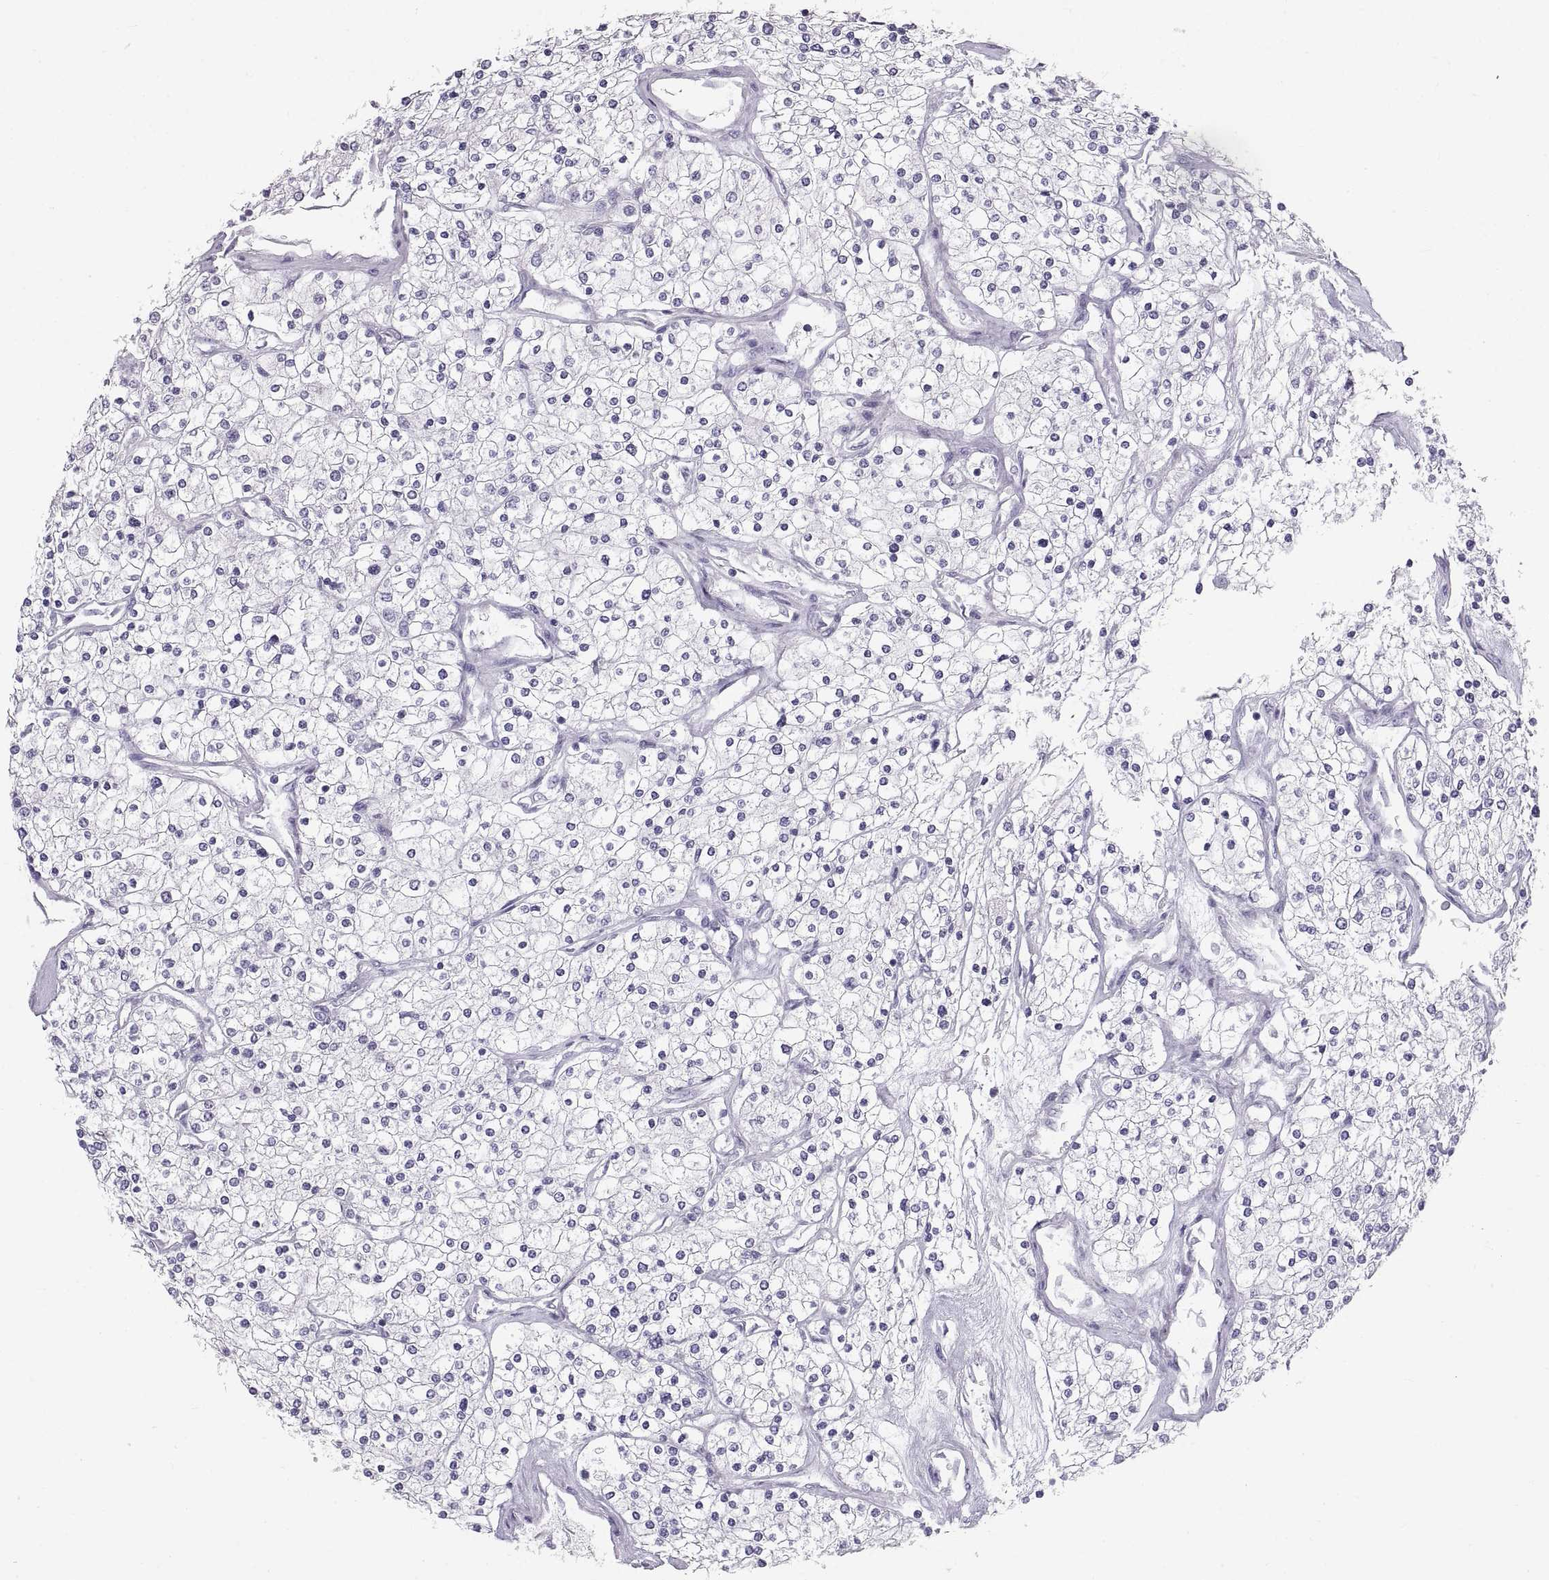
{"staining": {"intensity": "negative", "quantity": "none", "location": "none"}, "tissue": "renal cancer", "cell_type": "Tumor cells", "image_type": "cancer", "snomed": [{"axis": "morphology", "description": "Adenocarcinoma, NOS"}, {"axis": "topography", "description": "Kidney"}], "caption": "Renal cancer was stained to show a protein in brown. There is no significant positivity in tumor cells.", "gene": "RLBP1", "patient": {"sex": "male", "age": 80}}